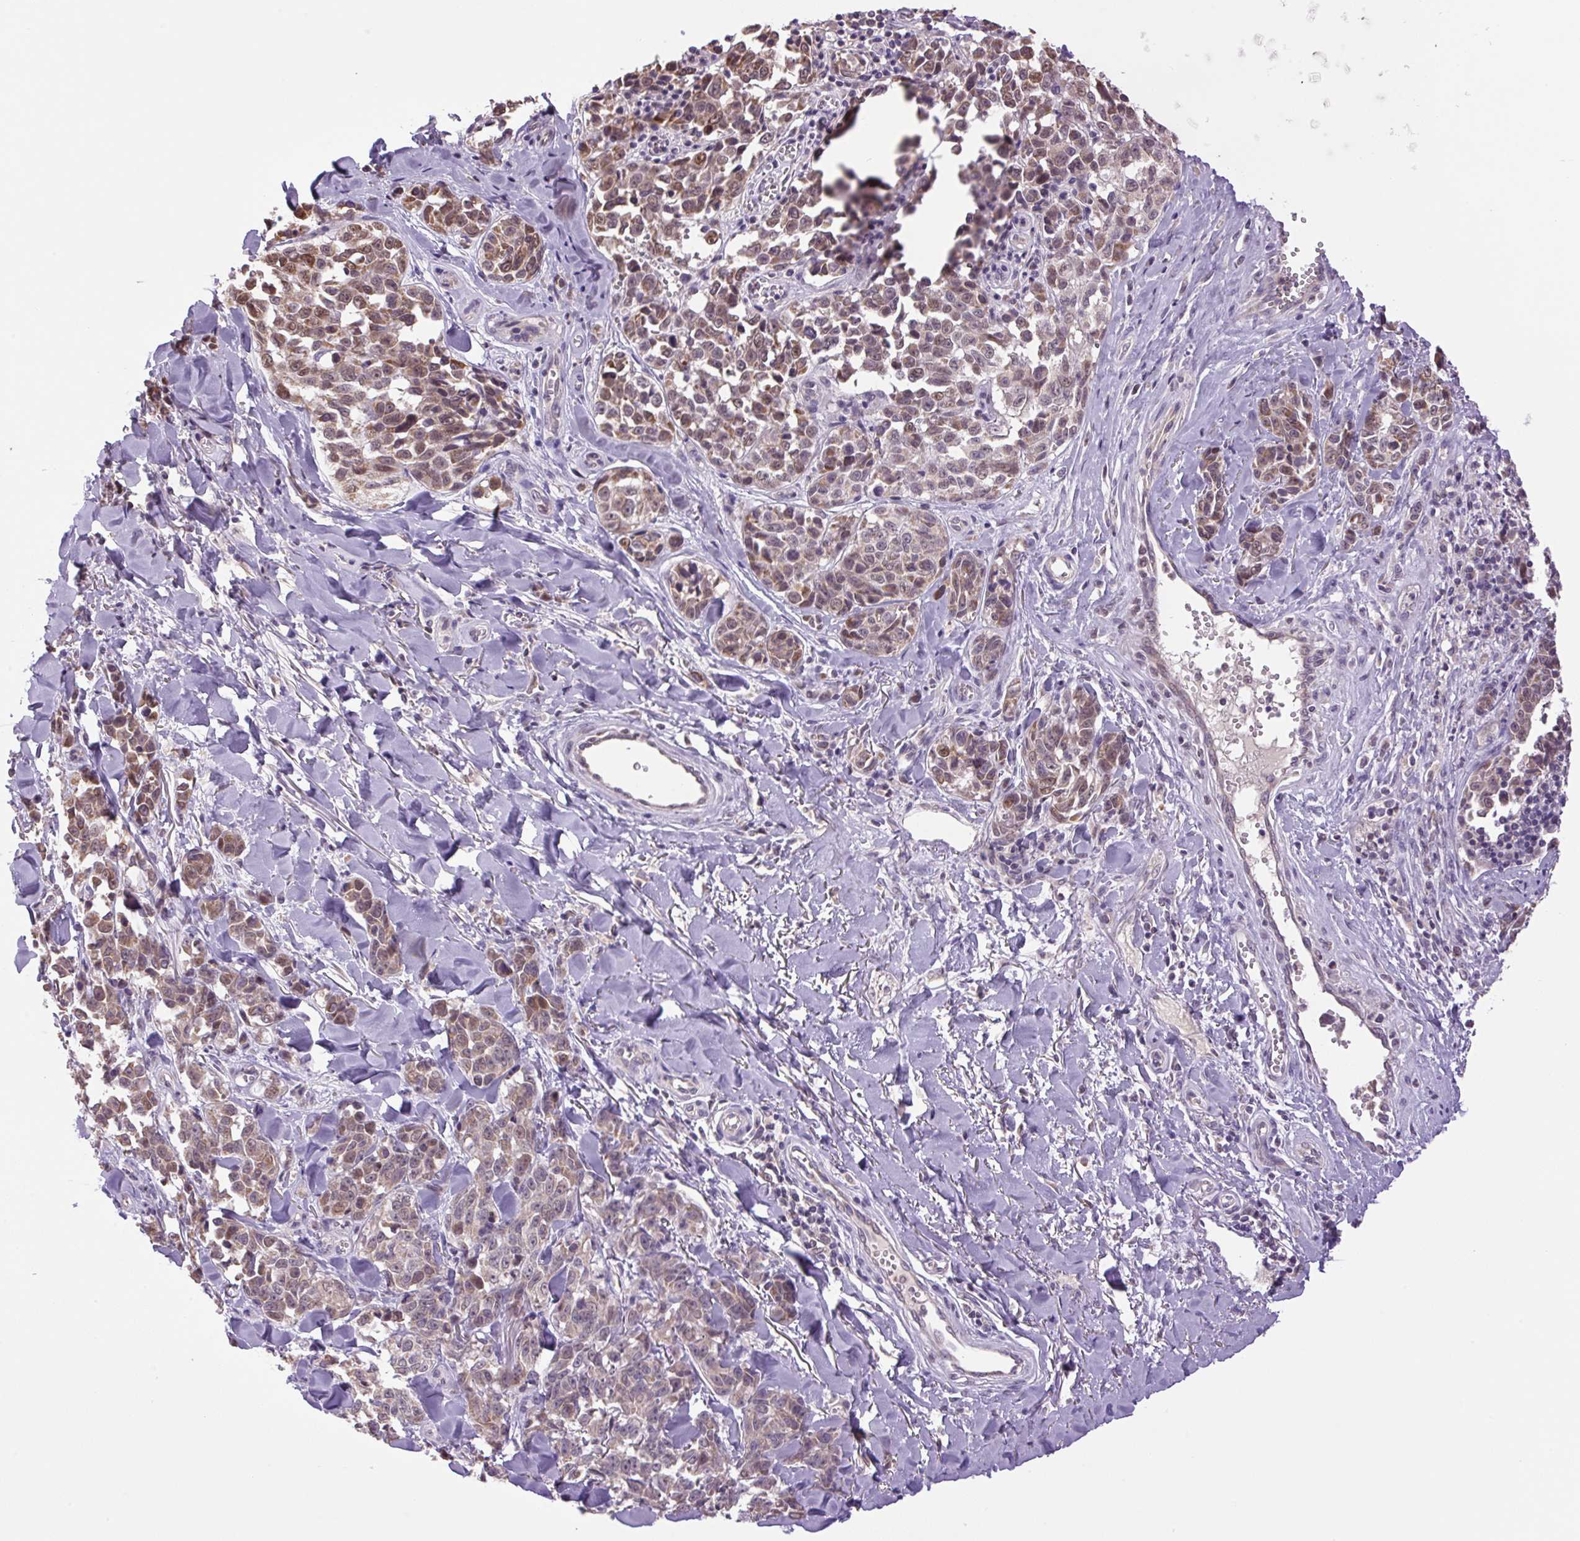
{"staining": {"intensity": "moderate", "quantity": ">75%", "location": "cytoplasmic/membranous,nuclear"}, "tissue": "melanoma", "cell_type": "Tumor cells", "image_type": "cancer", "snomed": [{"axis": "morphology", "description": "Malignant melanoma, NOS"}, {"axis": "topography", "description": "Skin"}], "caption": "Malignant melanoma stained with immunohistochemistry shows moderate cytoplasmic/membranous and nuclear expression in about >75% of tumor cells.", "gene": "SGF29", "patient": {"sex": "female", "age": 64}}